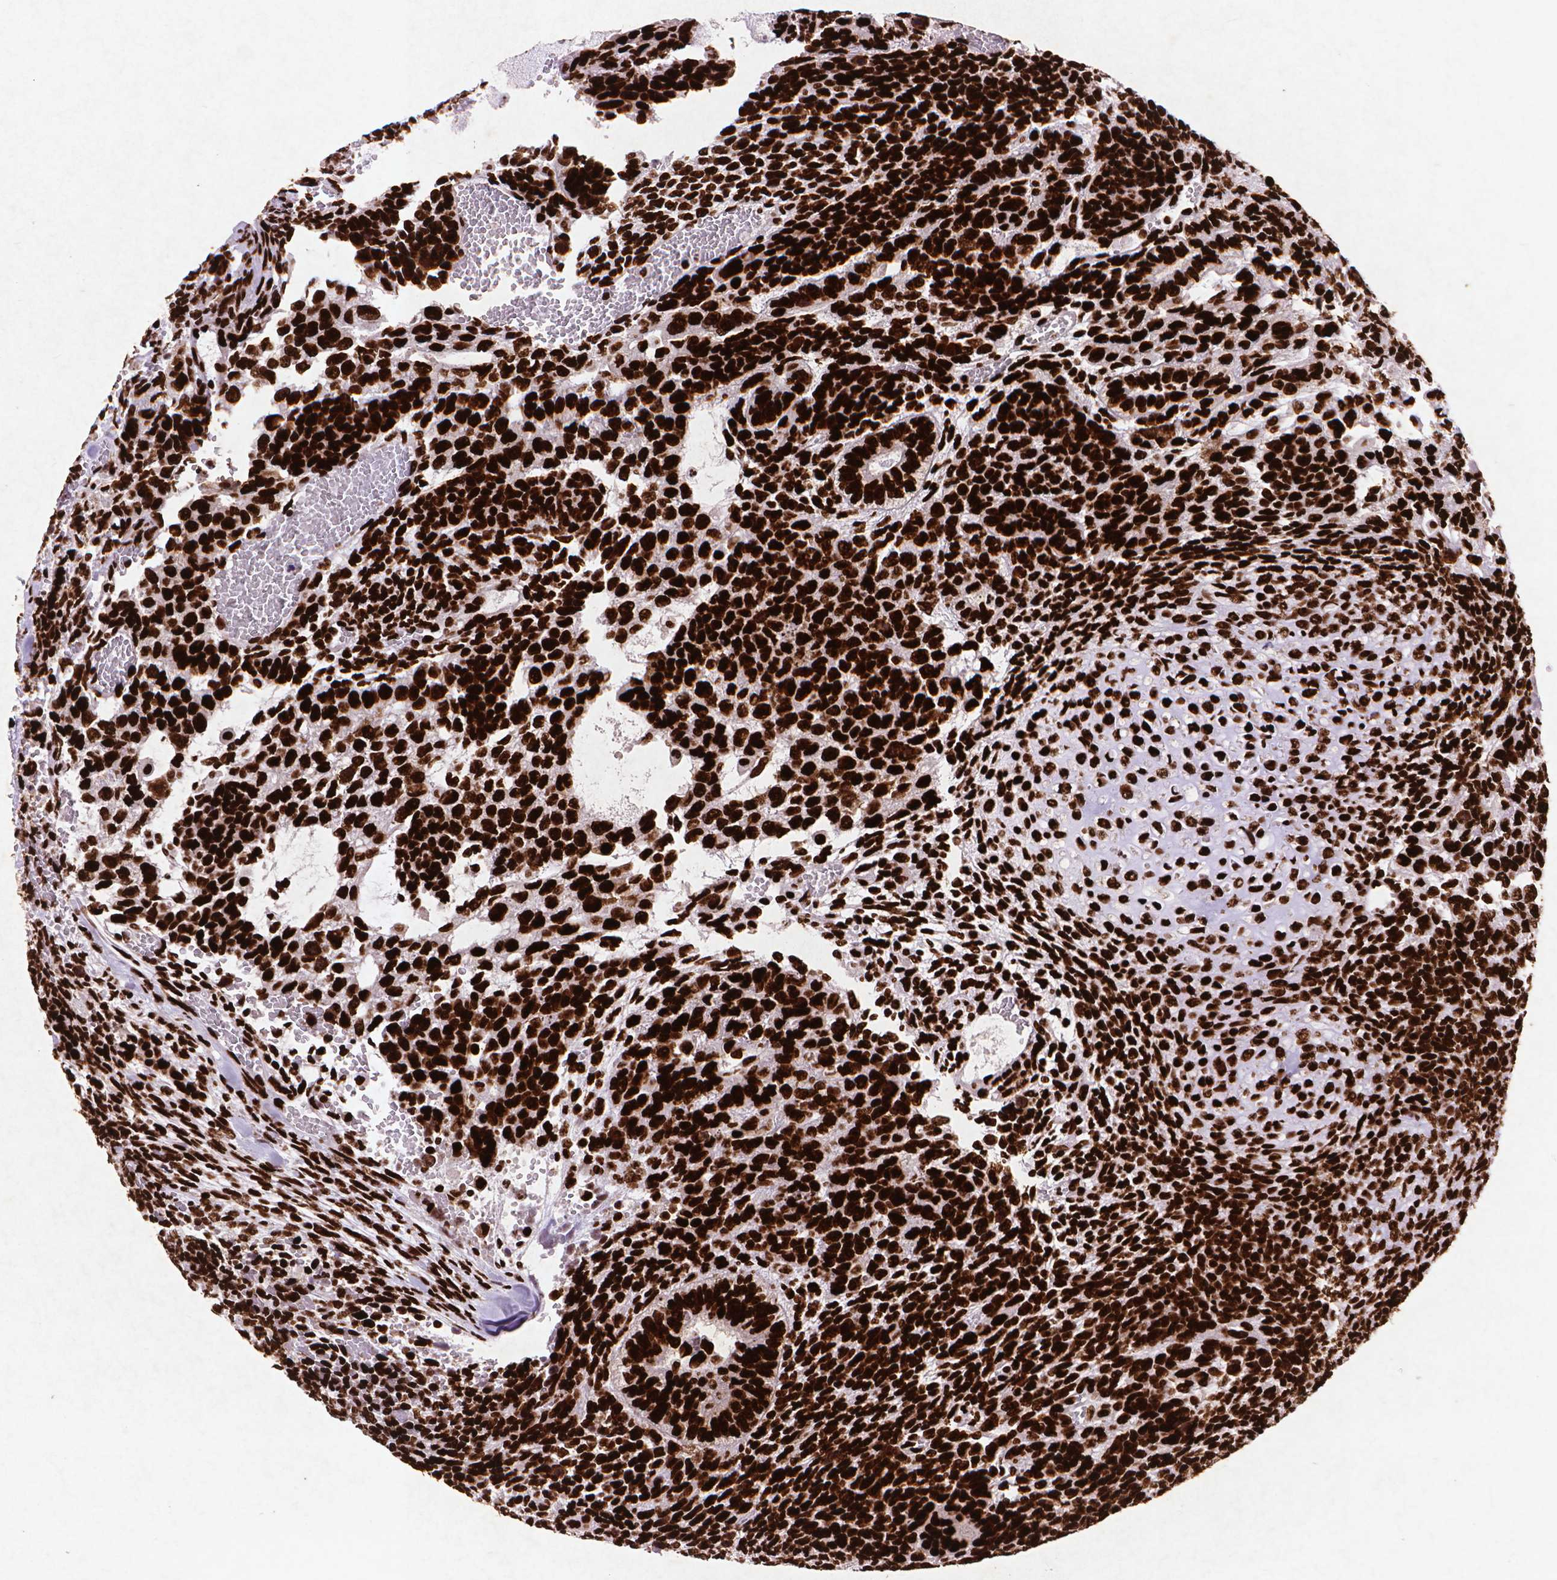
{"staining": {"intensity": "strong", "quantity": ">75%", "location": "nuclear"}, "tissue": "testis cancer", "cell_type": "Tumor cells", "image_type": "cancer", "snomed": [{"axis": "morphology", "description": "Normal tissue, NOS"}, {"axis": "morphology", "description": "Carcinoma, Embryonal, NOS"}, {"axis": "topography", "description": "Testis"}, {"axis": "topography", "description": "Epididymis"}], "caption": "The histopathology image reveals immunohistochemical staining of testis embryonal carcinoma. There is strong nuclear staining is appreciated in approximately >75% of tumor cells.", "gene": "CITED2", "patient": {"sex": "male", "age": 23}}